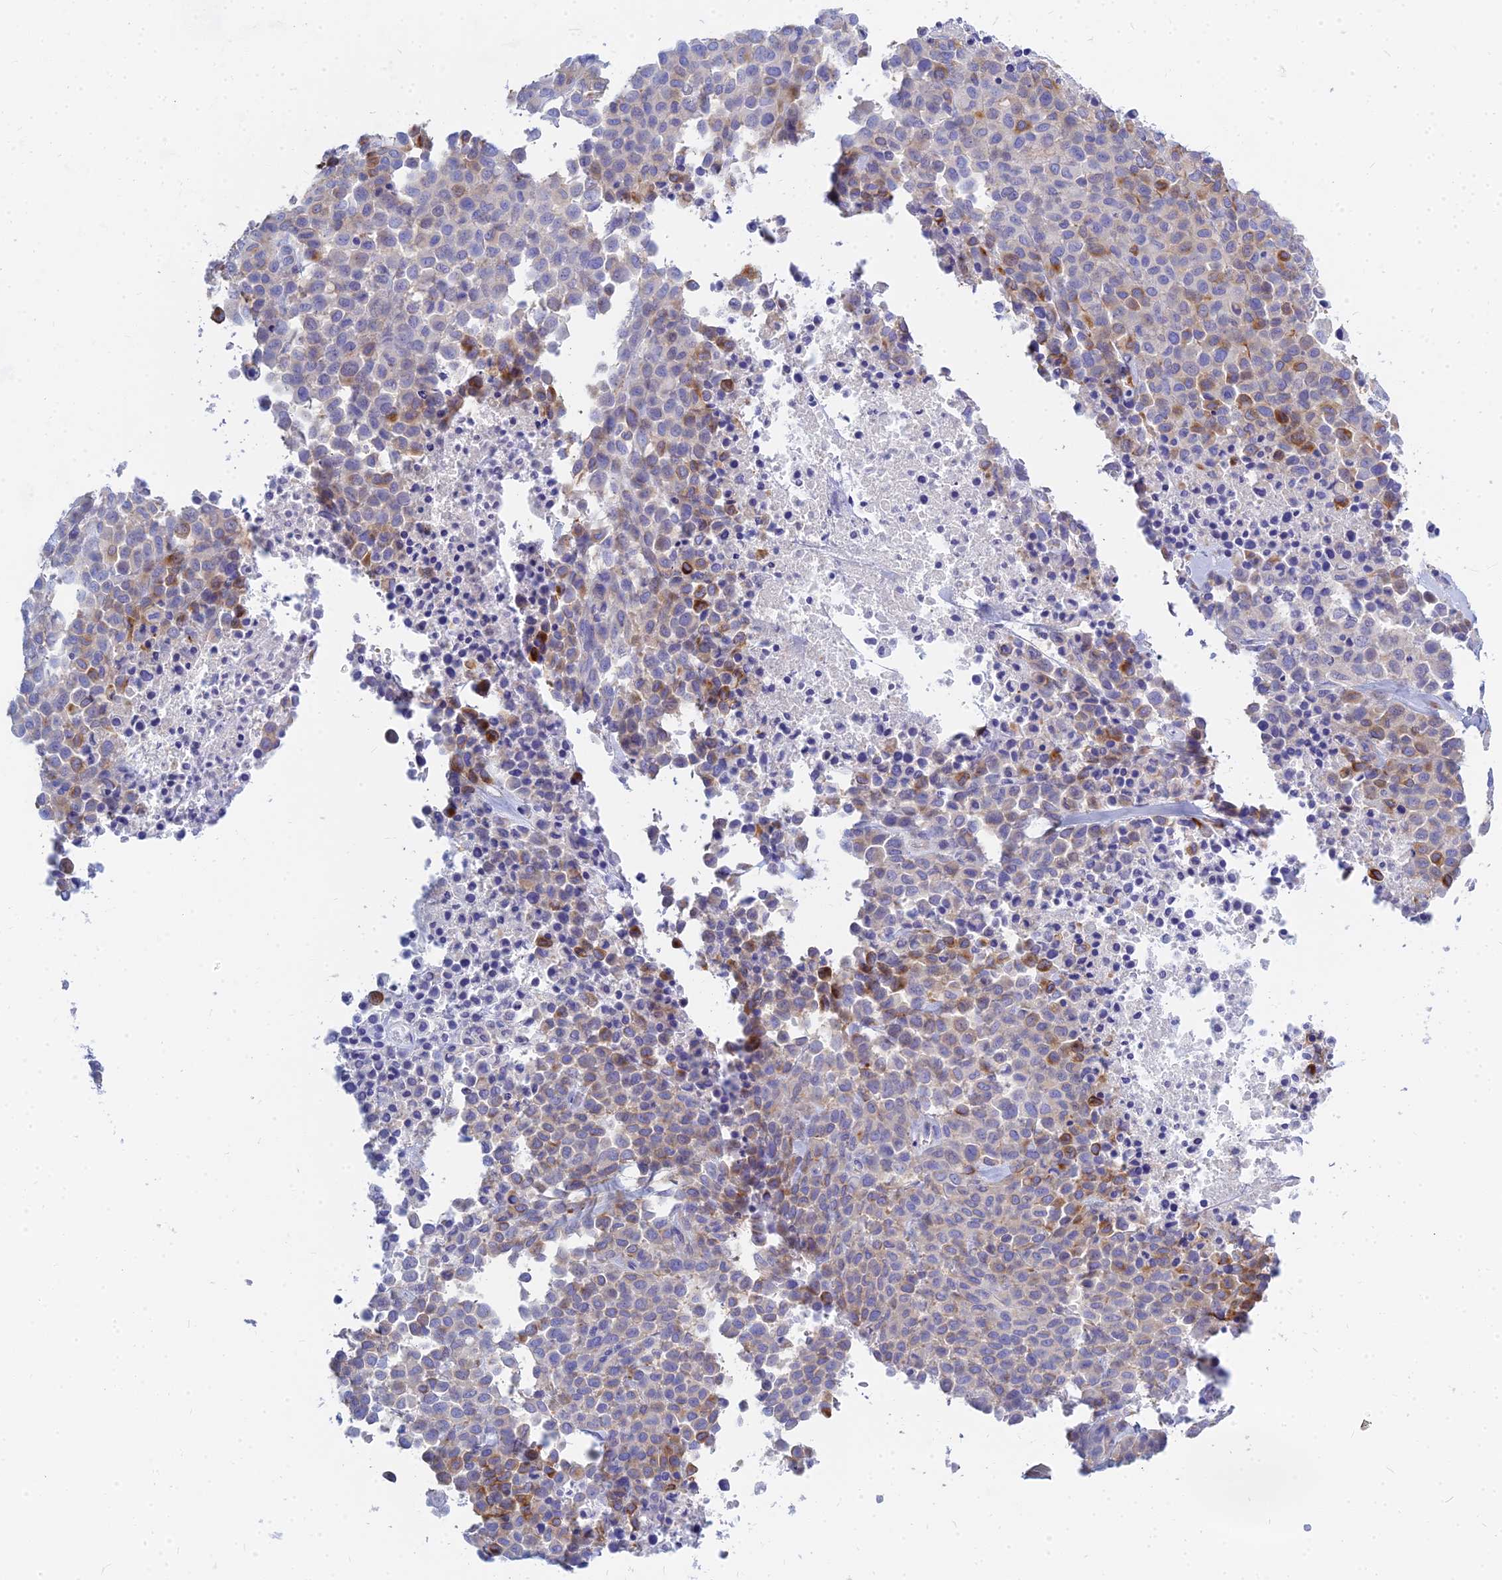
{"staining": {"intensity": "moderate", "quantity": "<25%", "location": "cytoplasmic/membranous"}, "tissue": "melanoma", "cell_type": "Tumor cells", "image_type": "cancer", "snomed": [{"axis": "morphology", "description": "Malignant melanoma, Metastatic site"}, {"axis": "topography", "description": "Skin"}], "caption": "Immunohistochemistry (IHC) (DAB) staining of human melanoma demonstrates moderate cytoplasmic/membranous protein staining in approximately <25% of tumor cells.", "gene": "ZNF552", "patient": {"sex": "female", "age": 81}}